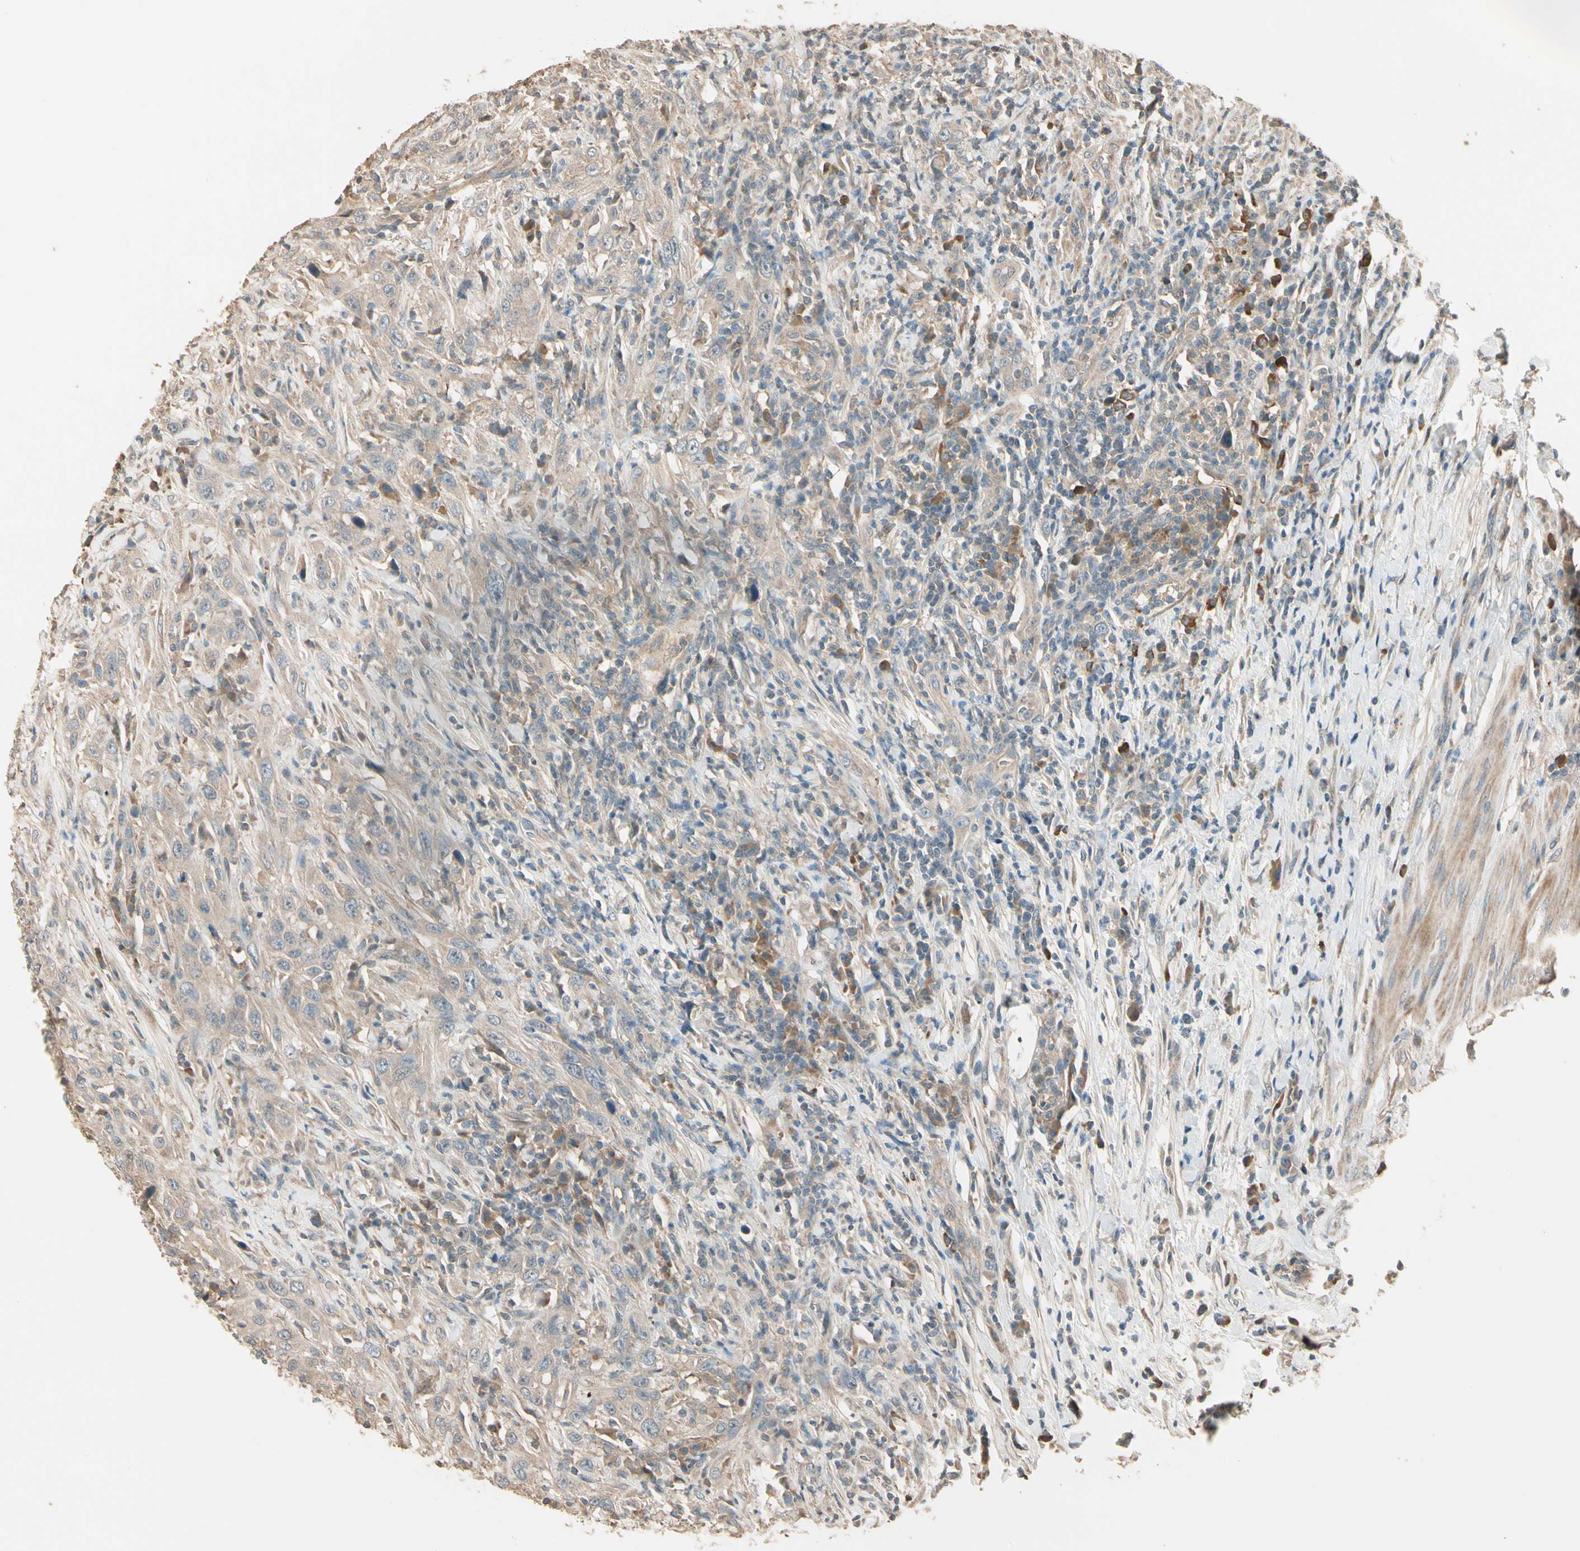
{"staining": {"intensity": "weak", "quantity": ">75%", "location": "cytoplasmic/membranous"}, "tissue": "urothelial cancer", "cell_type": "Tumor cells", "image_type": "cancer", "snomed": [{"axis": "morphology", "description": "Urothelial carcinoma, High grade"}, {"axis": "topography", "description": "Urinary bladder"}], "caption": "High-magnification brightfield microscopy of high-grade urothelial carcinoma stained with DAB (brown) and counterstained with hematoxylin (blue). tumor cells exhibit weak cytoplasmic/membranous positivity is identified in approximately>75% of cells. Nuclei are stained in blue.", "gene": "TNFRSF21", "patient": {"sex": "male", "age": 61}}